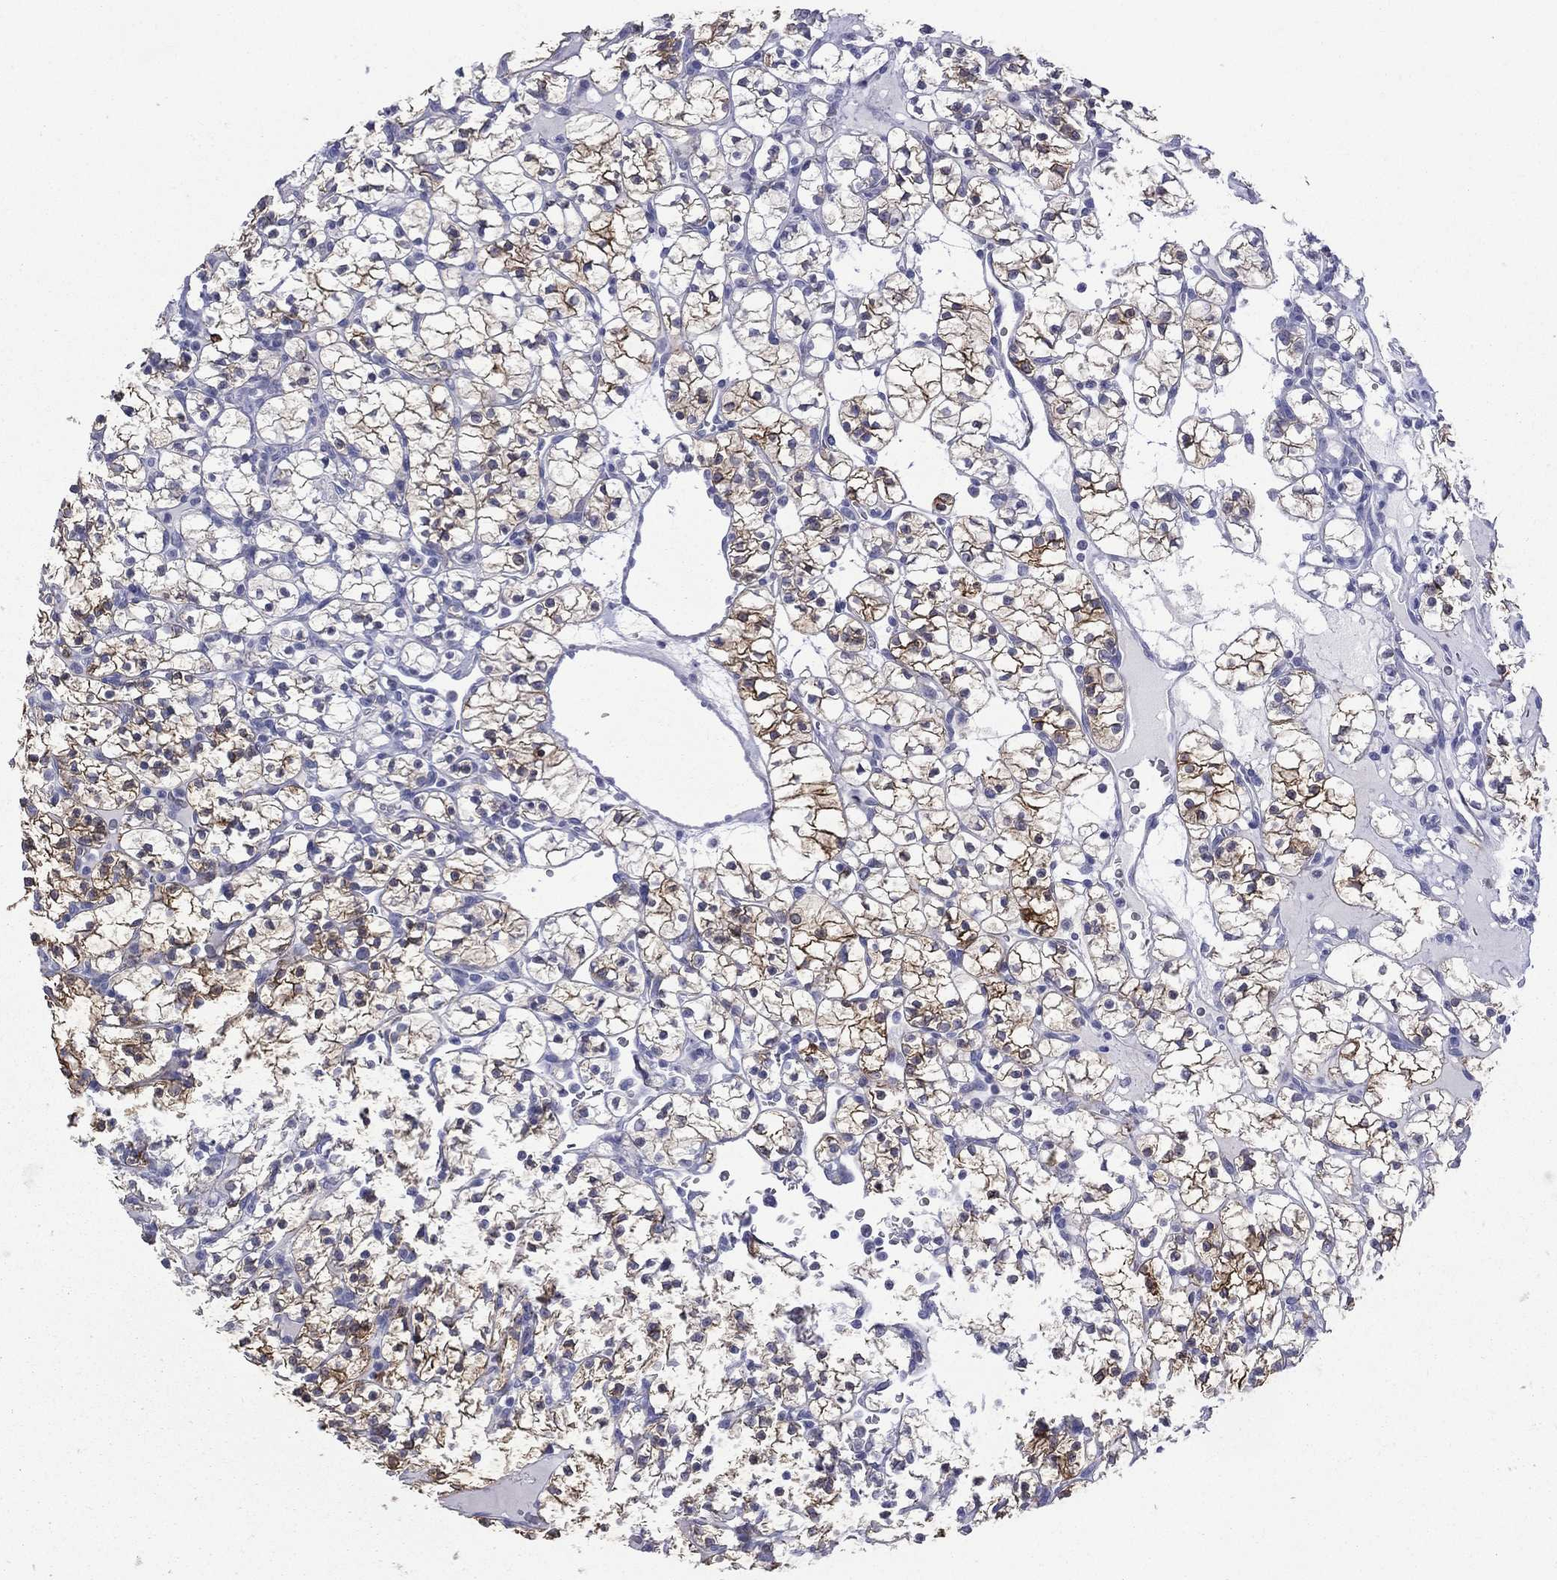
{"staining": {"intensity": "strong", "quantity": ">75%", "location": "cytoplasmic/membranous"}, "tissue": "renal cancer", "cell_type": "Tumor cells", "image_type": "cancer", "snomed": [{"axis": "morphology", "description": "Adenocarcinoma, NOS"}, {"axis": "topography", "description": "Kidney"}], "caption": "Human renal adenocarcinoma stained with a protein marker displays strong staining in tumor cells.", "gene": "CES2", "patient": {"sex": "female", "age": 89}}